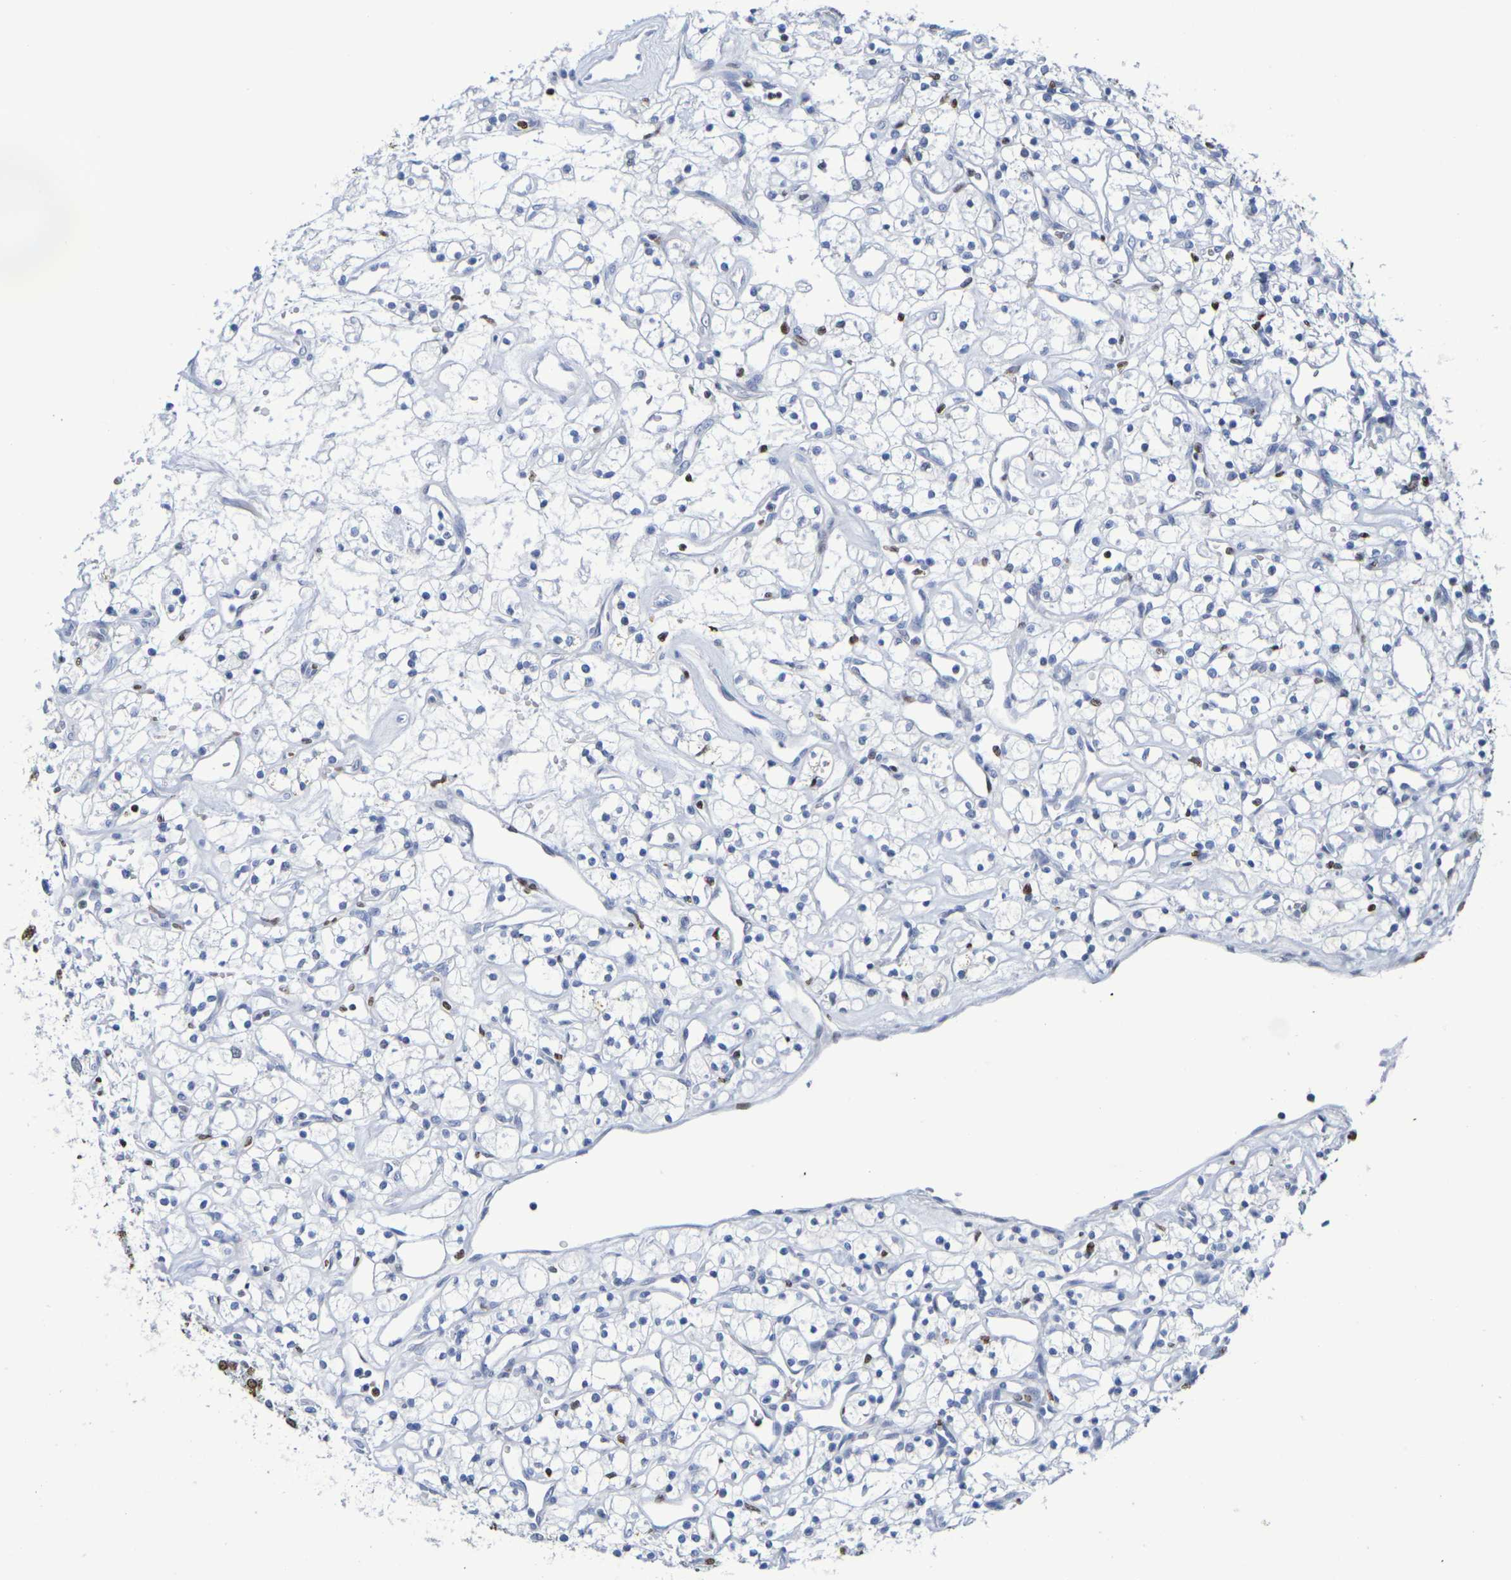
{"staining": {"intensity": "negative", "quantity": "none", "location": "none"}, "tissue": "renal cancer", "cell_type": "Tumor cells", "image_type": "cancer", "snomed": [{"axis": "morphology", "description": "Adenocarcinoma, NOS"}, {"axis": "topography", "description": "Kidney"}], "caption": "IHC micrograph of human adenocarcinoma (renal) stained for a protein (brown), which shows no positivity in tumor cells.", "gene": "H1-5", "patient": {"sex": "female", "age": 60}}